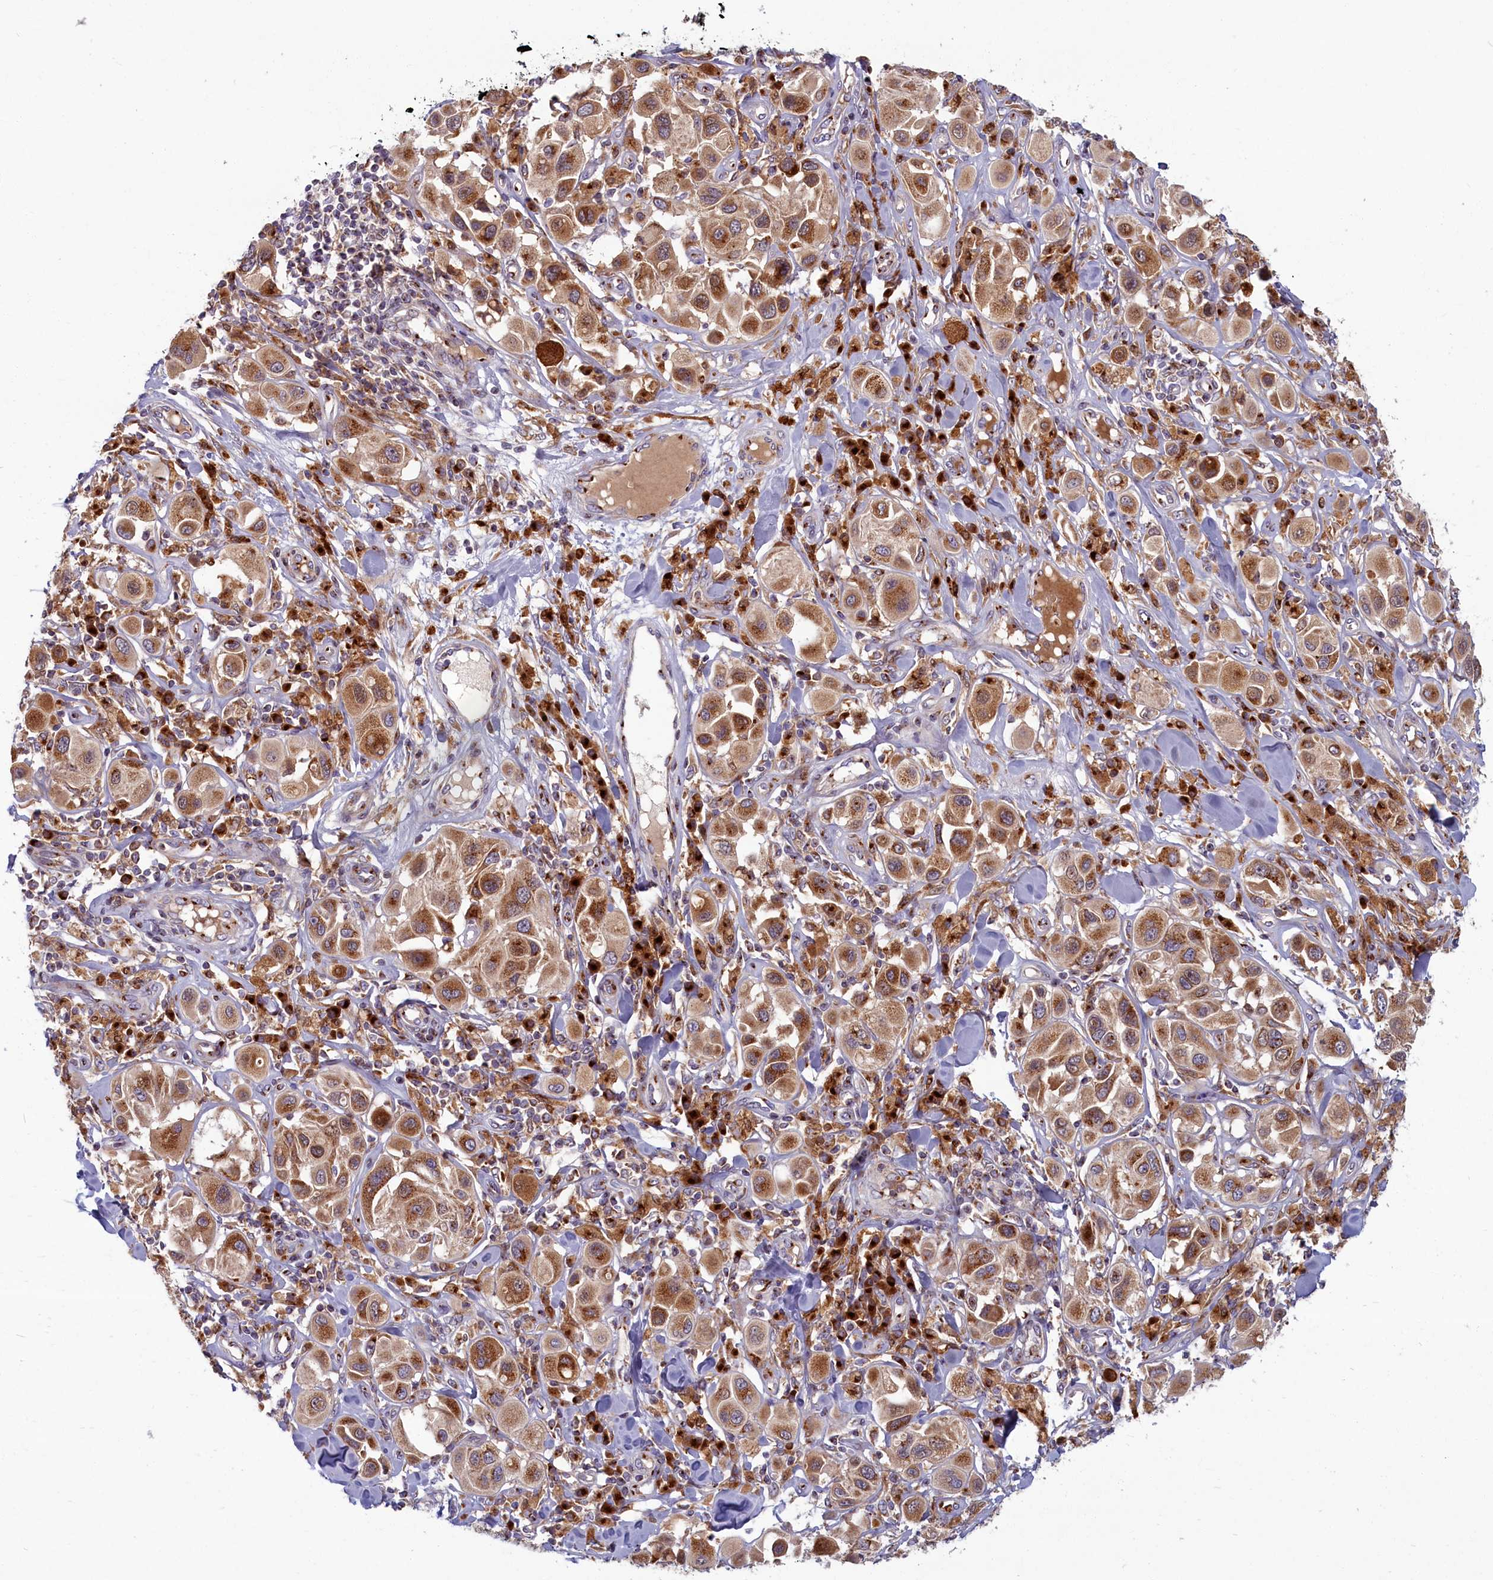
{"staining": {"intensity": "moderate", "quantity": ">75%", "location": "cytoplasmic/membranous"}, "tissue": "melanoma", "cell_type": "Tumor cells", "image_type": "cancer", "snomed": [{"axis": "morphology", "description": "Malignant melanoma, Metastatic site"}, {"axis": "topography", "description": "Skin"}], "caption": "Brown immunohistochemical staining in melanoma reveals moderate cytoplasmic/membranous staining in approximately >75% of tumor cells.", "gene": "BLVRB", "patient": {"sex": "male", "age": 41}}